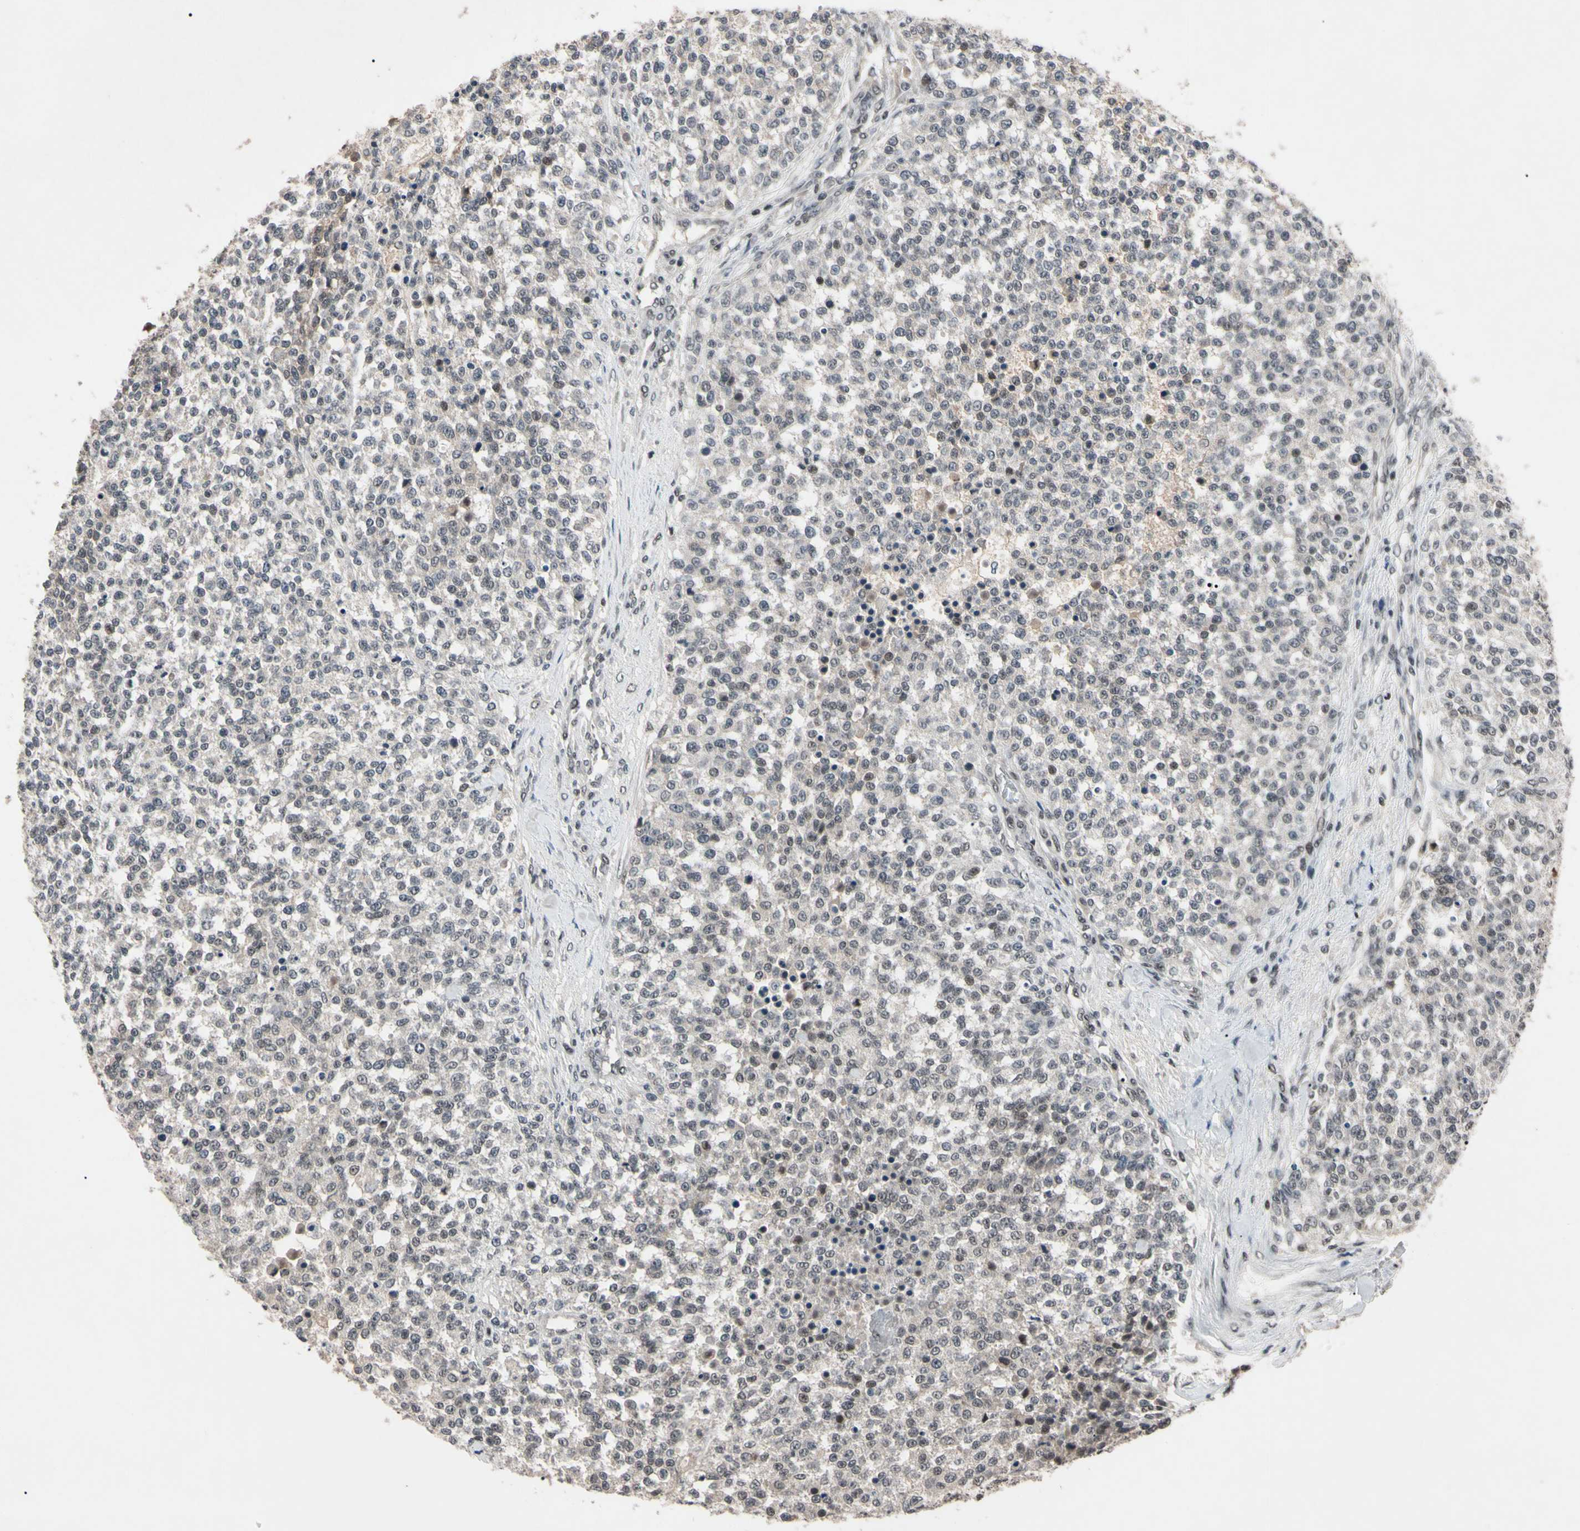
{"staining": {"intensity": "weak", "quantity": "<25%", "location": "nuclear"}, "tissue": "testis cancer", "cell_type": "Tumor cells", "image_type": "cancer", "snomed": [{"axis": "morphology", "description": "Seminoma, NOS"}, {"axis": "topography", "description": "Testis"}], "caption": "Immunohistochemistry of human seminoma (testis) reveals no expression in tumor cells. The staining is performed using DAB (3,3'-diaminobenzidine) brown chromogen with nuclei counter-stained in using hematoxylin.", "gene": "YY1", "patient": {"sex": "male", "age": 59}}